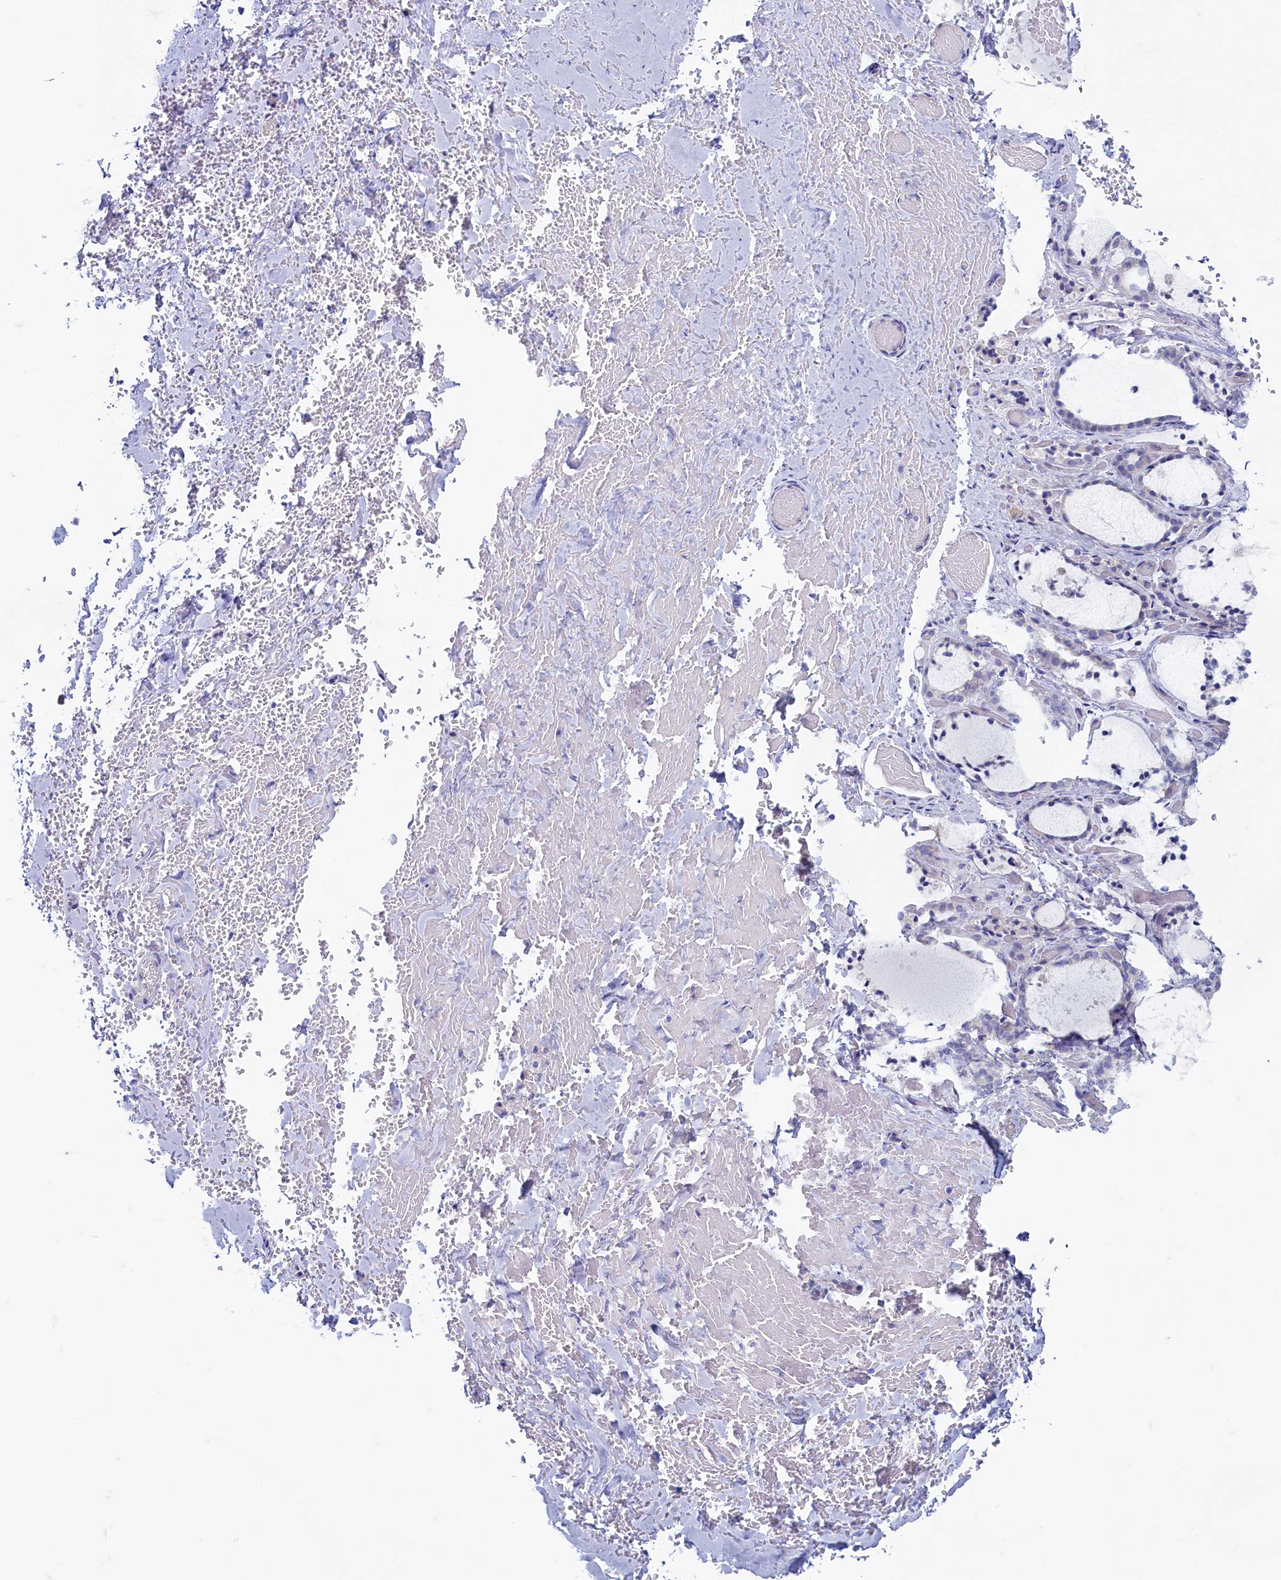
{"staining": {"intensity": "weak", "quantity": "<25%", "location": "cytoplasmic/membranous"}, "tissue": "thyroid gland", "cell_type": "Glandular cells", "image_type": "normal", "snomed": [{"axis": "morphology", "description": "Normal tissue, NOS"}, {"axis": "topography", "description": "Thyroid gland"}], "caption": "An image of human thyroid gland is negative for staining in glandular cells. (DAB (3,3'-diaminobenzidine) IHC with hematoxylin counter stain).", "gene": "MAP1LC3A", "patient": {"sex": "female", "age": 44}}